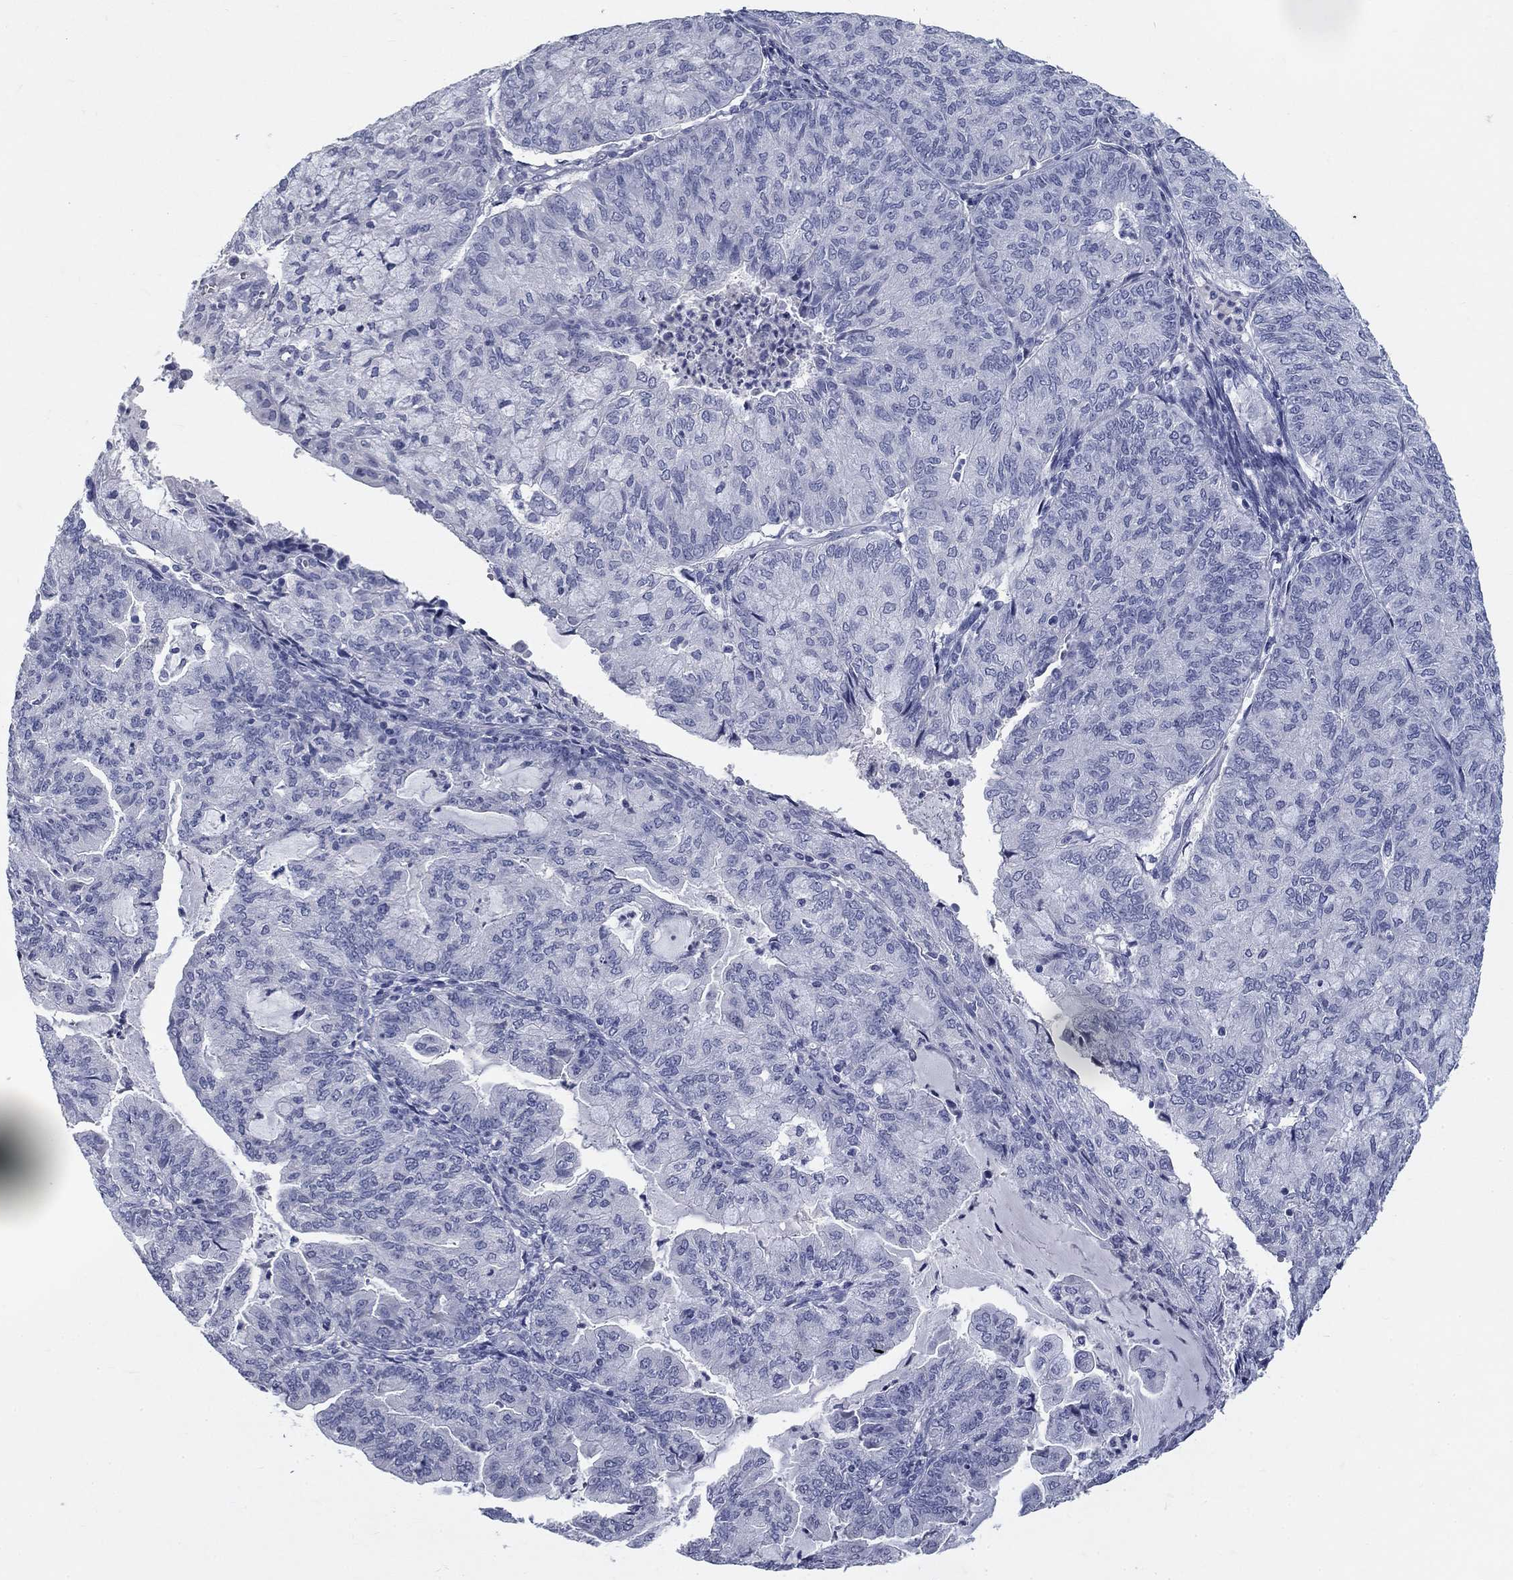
{"staining": {"intensity": "negative", "quantity": "none", "location": "none"}, "tissue": "endometrial cancer", "cell_type": "Tumor cells", "image_type": "cancer", "snomed": [{"axis": "morphology", "description": "Adenocarcinoma, NOS"}, {"axis": "topography", "description": "Endometrium"}], "caption": "Protein analysis of endometrial adenocarcinoma exhibits no significant positivity in tumor cells. (DAB (3,3'-diaminobenzidine) IHC with hematoxylin counter stain).", "gene": "ELAVL4", "patient": {"sex": "female", "age": 82}}